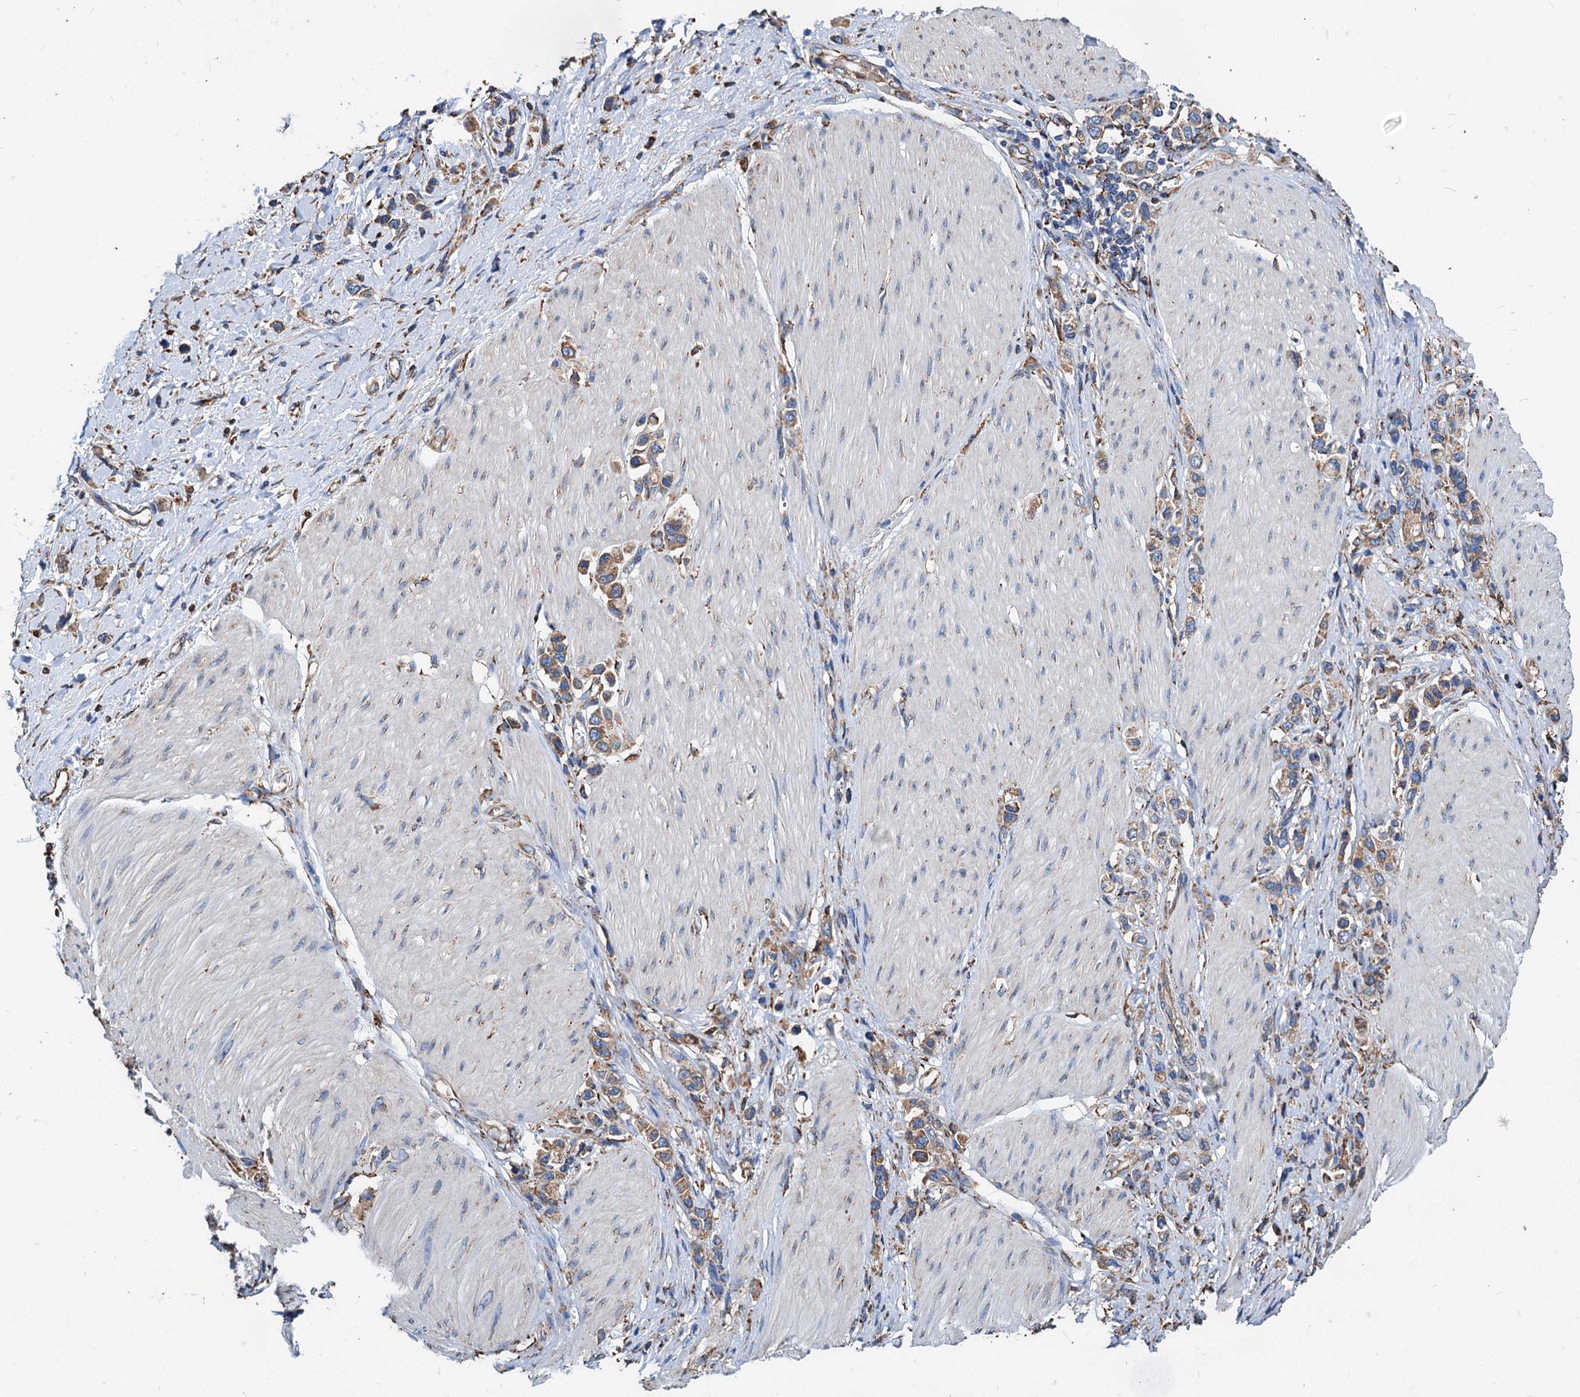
{"staining": {"intensity": "moderate", "quantity": ">75%", "location": "cytoplasmic/membranous"}, "tissue": "stomach cancer", "cell_type": "Tumor cells", "image_type": "cancer", "snomed": [{"axis": "morphology", "description": "Normal tissue, NOS"}, {"axis": "morphology", "description": "Adenocarcinoma, NOS"}, {"axis": "topography", "description": "Stomach, upper"}, {"axis": "topography", "description": "Stomach"}], "caption": "There is medium levels of moderate cytoplasmic/membranous staining in tumor cells of stomach cancer (adenocarcinoma), as demonstrated by immunohistochemical staining (brown color).", "gene": "HSPA5", "patient": {"sex": "female", "age": 65}}